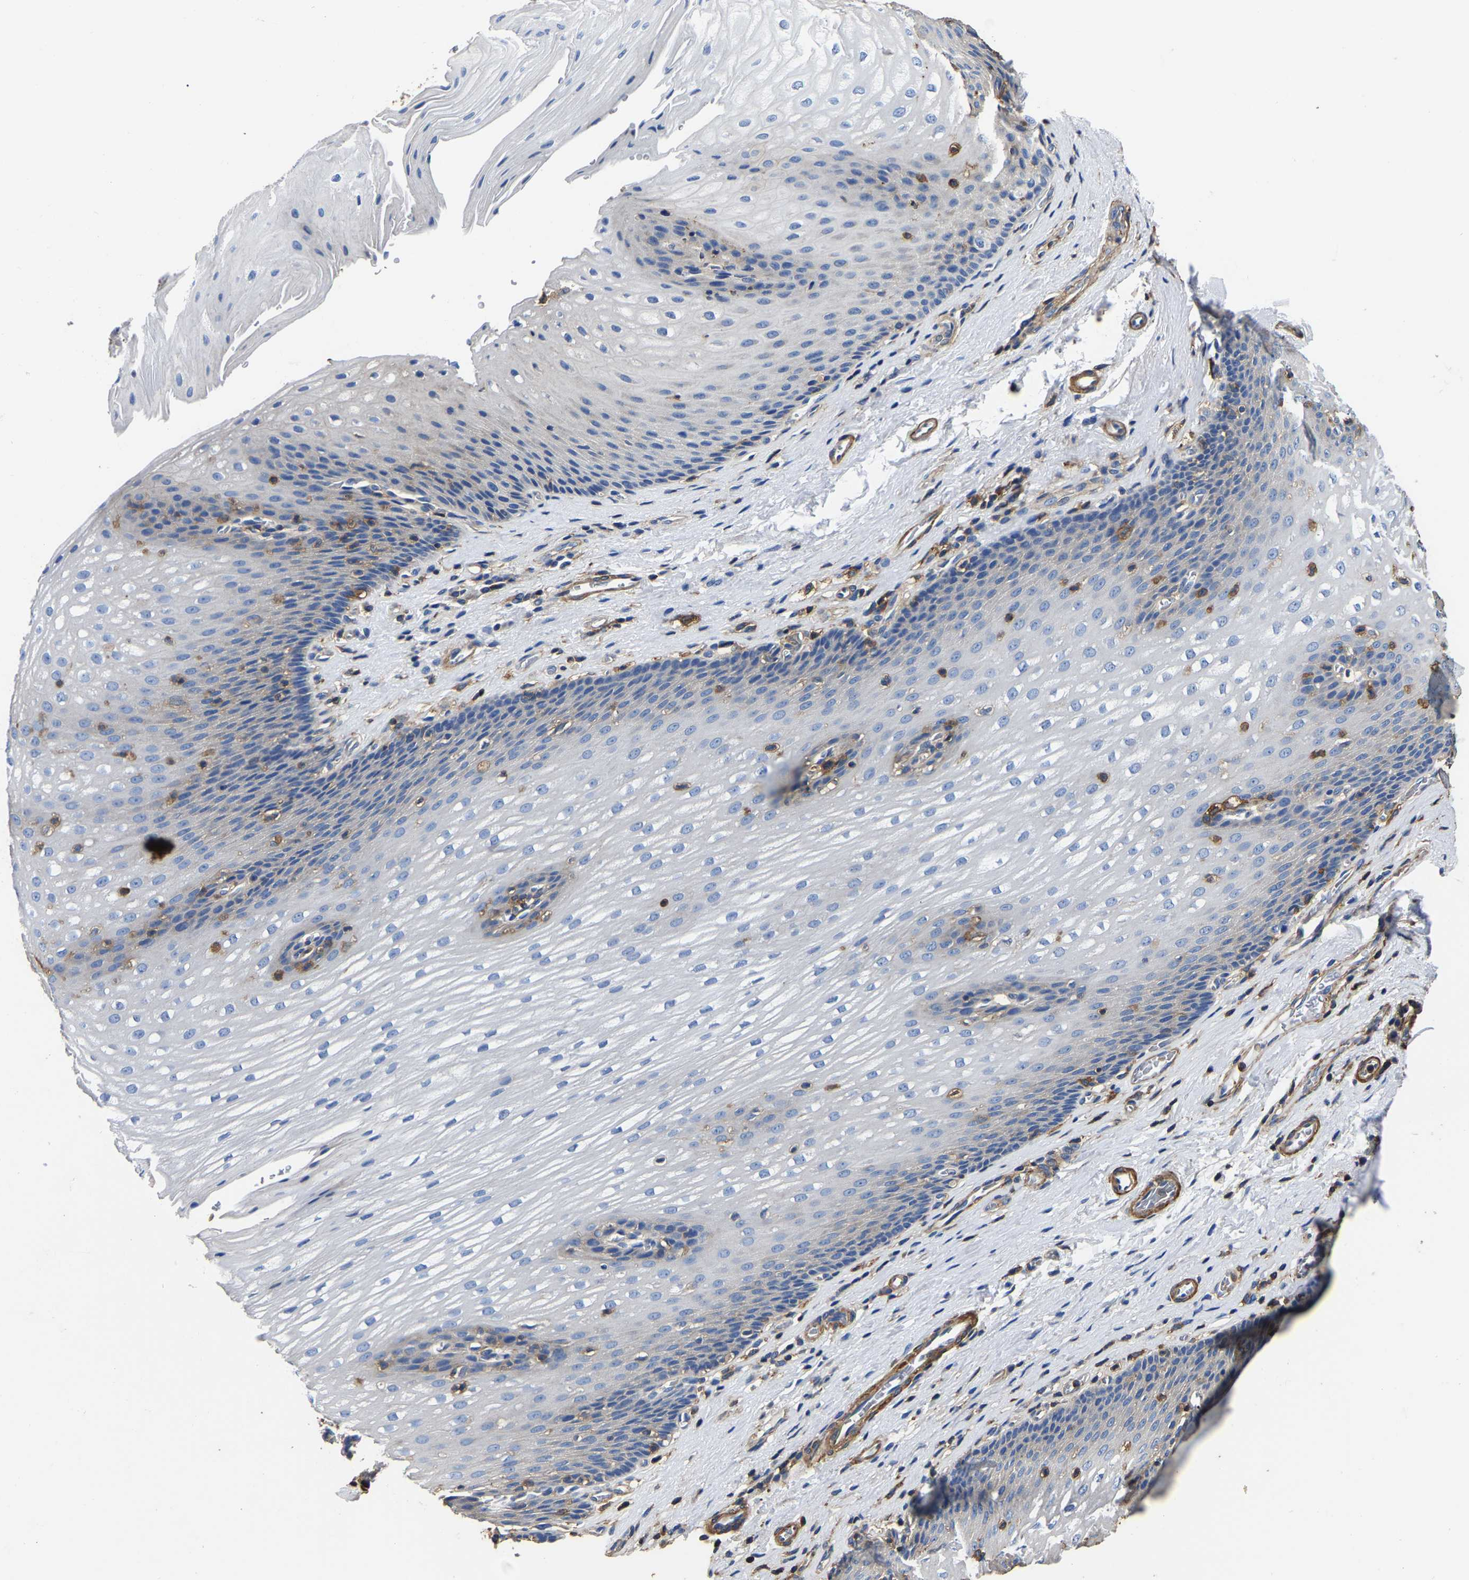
{"staining": {"intensity": "negative", "quantity": "none", "location": "none"}, "tissue": "esophagus", "cell_type": "Squamous epithelial cells", "image_type": "normal", "snomed": [{"axis": "morphology", "description": "Normal tissue, NOS"}, {"axis": "topography", "description": "Esophagus"}], "caption": "Immunohistochemical staining of unremarkable human esophagus exhibits no significant staining in squamous epithelial cells. The staining was performed using DAB (3,3'-diaminobenzidine) to visualize the protein expression in brown, while the nuclei were stained in blue with hematoxylin (Magnification: 20x).", "gene": "ARMT1", "patient": {"sex": "male", "age": 48}}